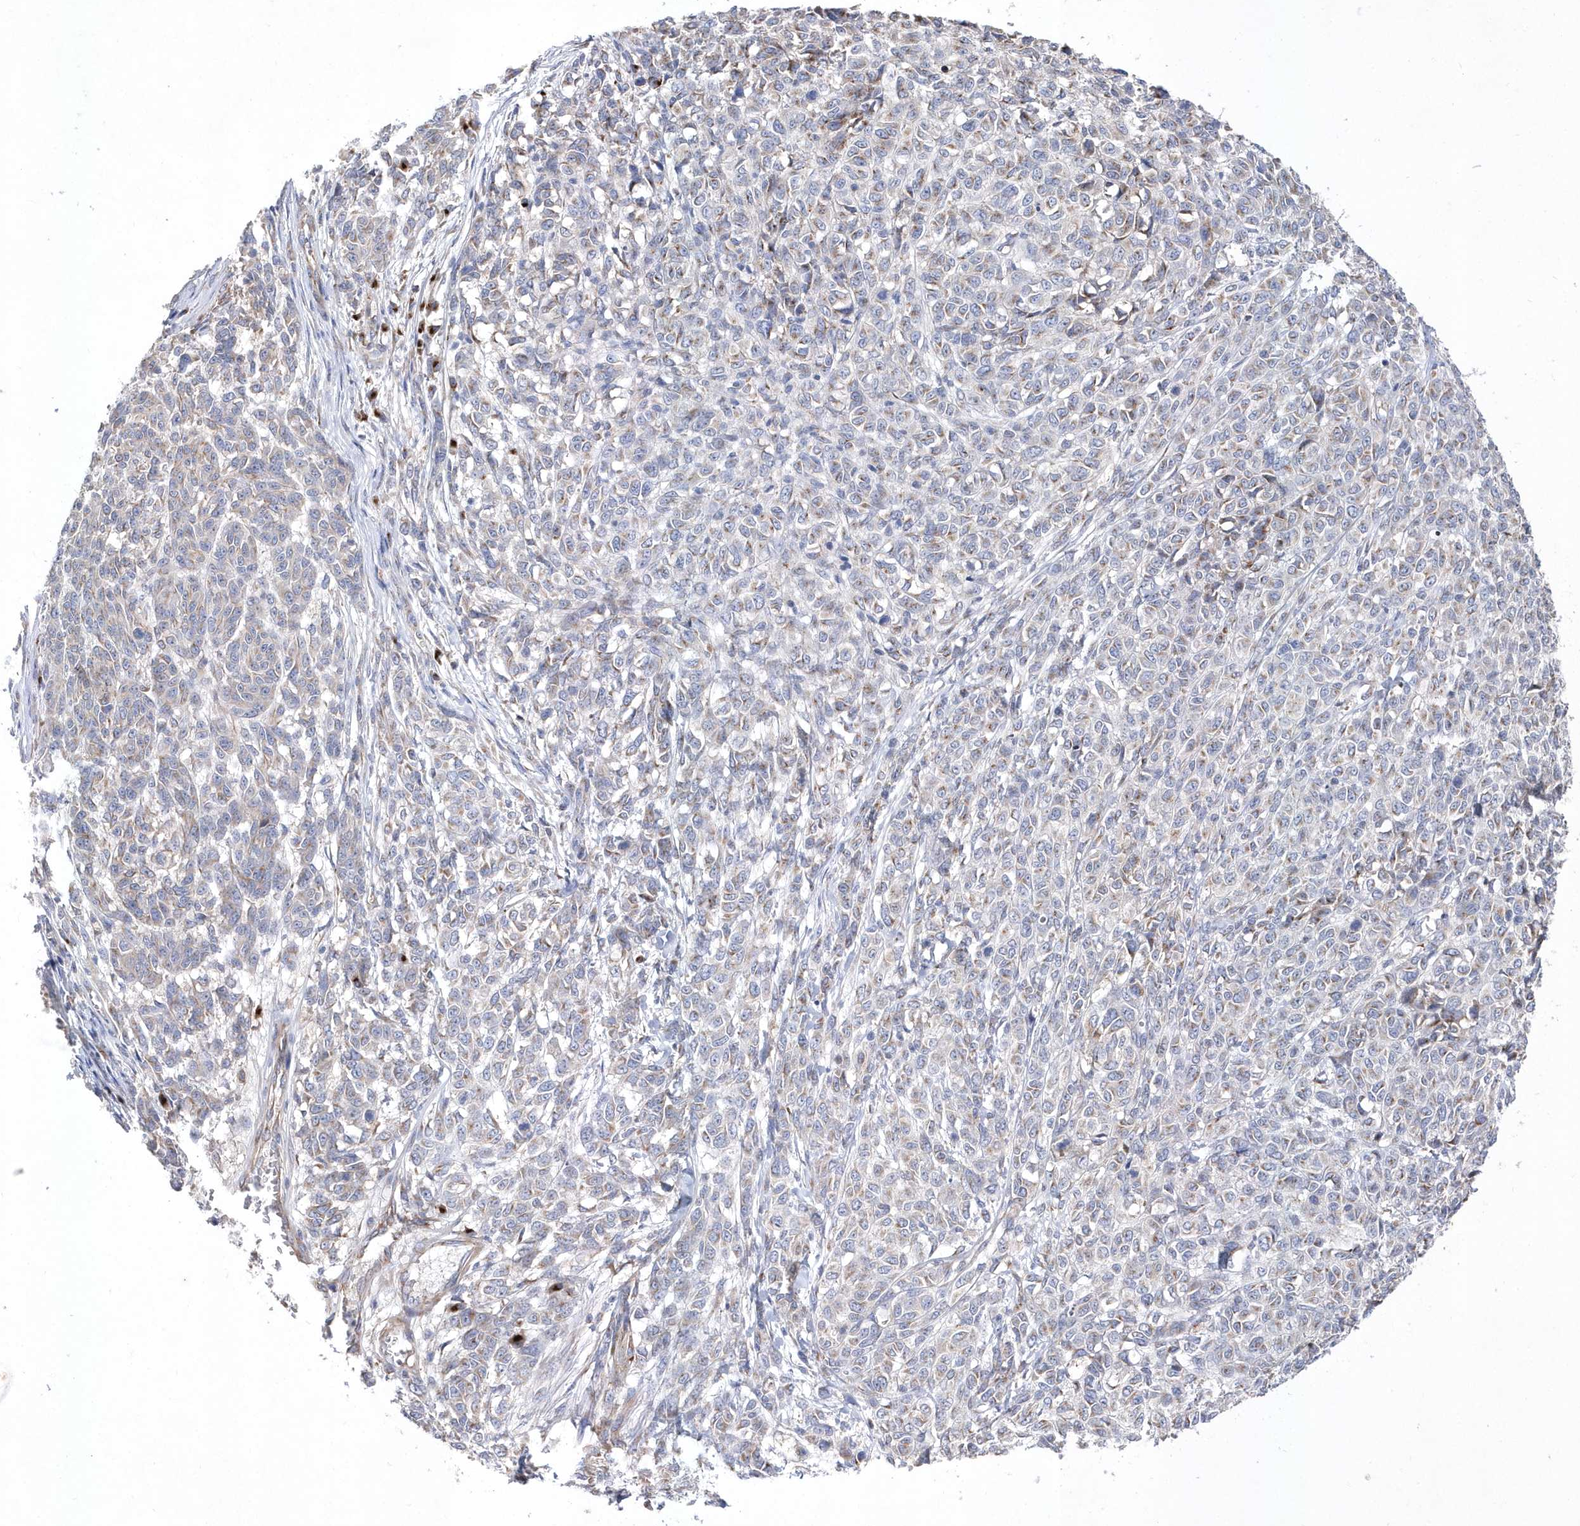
{"staining": {"intensity": "weak", "quantity": "25%-75%", "location": "cytoplasmic/membranous"}, "tissue": "melanoma", "cell_type": "Tumor cells", "image_type": "cancer", "snomed": [{"axis": "morphology", "description": "Malignant melanoma, NOS"}, {"axis": "topography", "description": "Skin"}], "caption": "Human melanoma stained with a brown dye shows weak cytoplasmic/membranous positive expression in about 25%-75% of tumor cells.", "gene": "METTL8", "patient": {"sex": "male", "age": 49}}